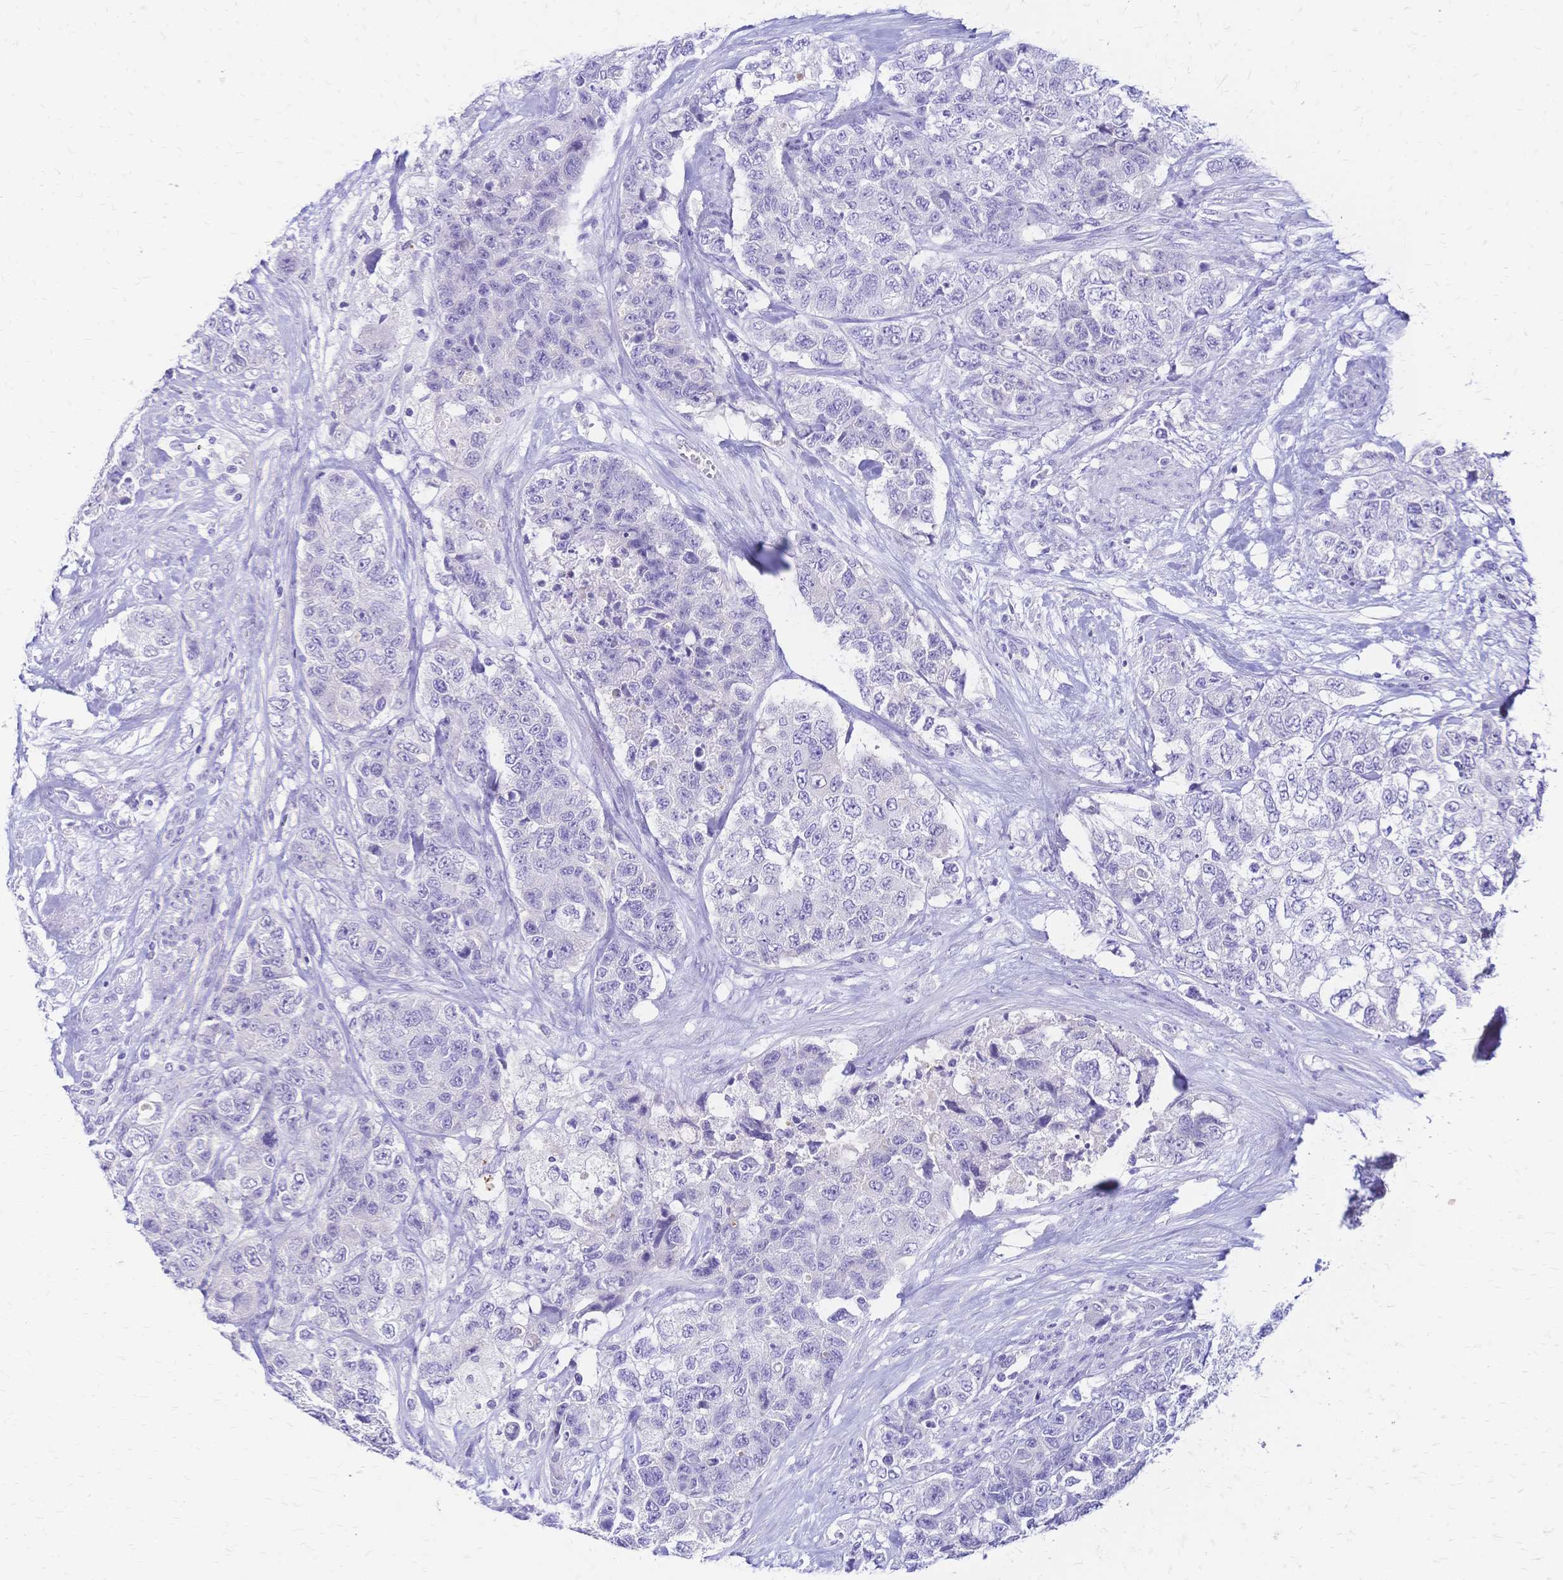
{"staining": {"intensity": "negative", "quantity": "none", "location": "none"}, "tissue": "urothelial cancer", "cell_type": "Tumor cells", "image_type": "cancer", "snomed": [{"axis": "morphology", "description": "Urothelial carcinoma, High grade"}, {"axis": "topography", "description": "Urinary bladder"}], "caption": "Urothelial cancer was stained to show a protein in brown. There is no significant expression in tumor cells.", "gene": "FA2H", "patient": {"sex": "female", "age": 78}}